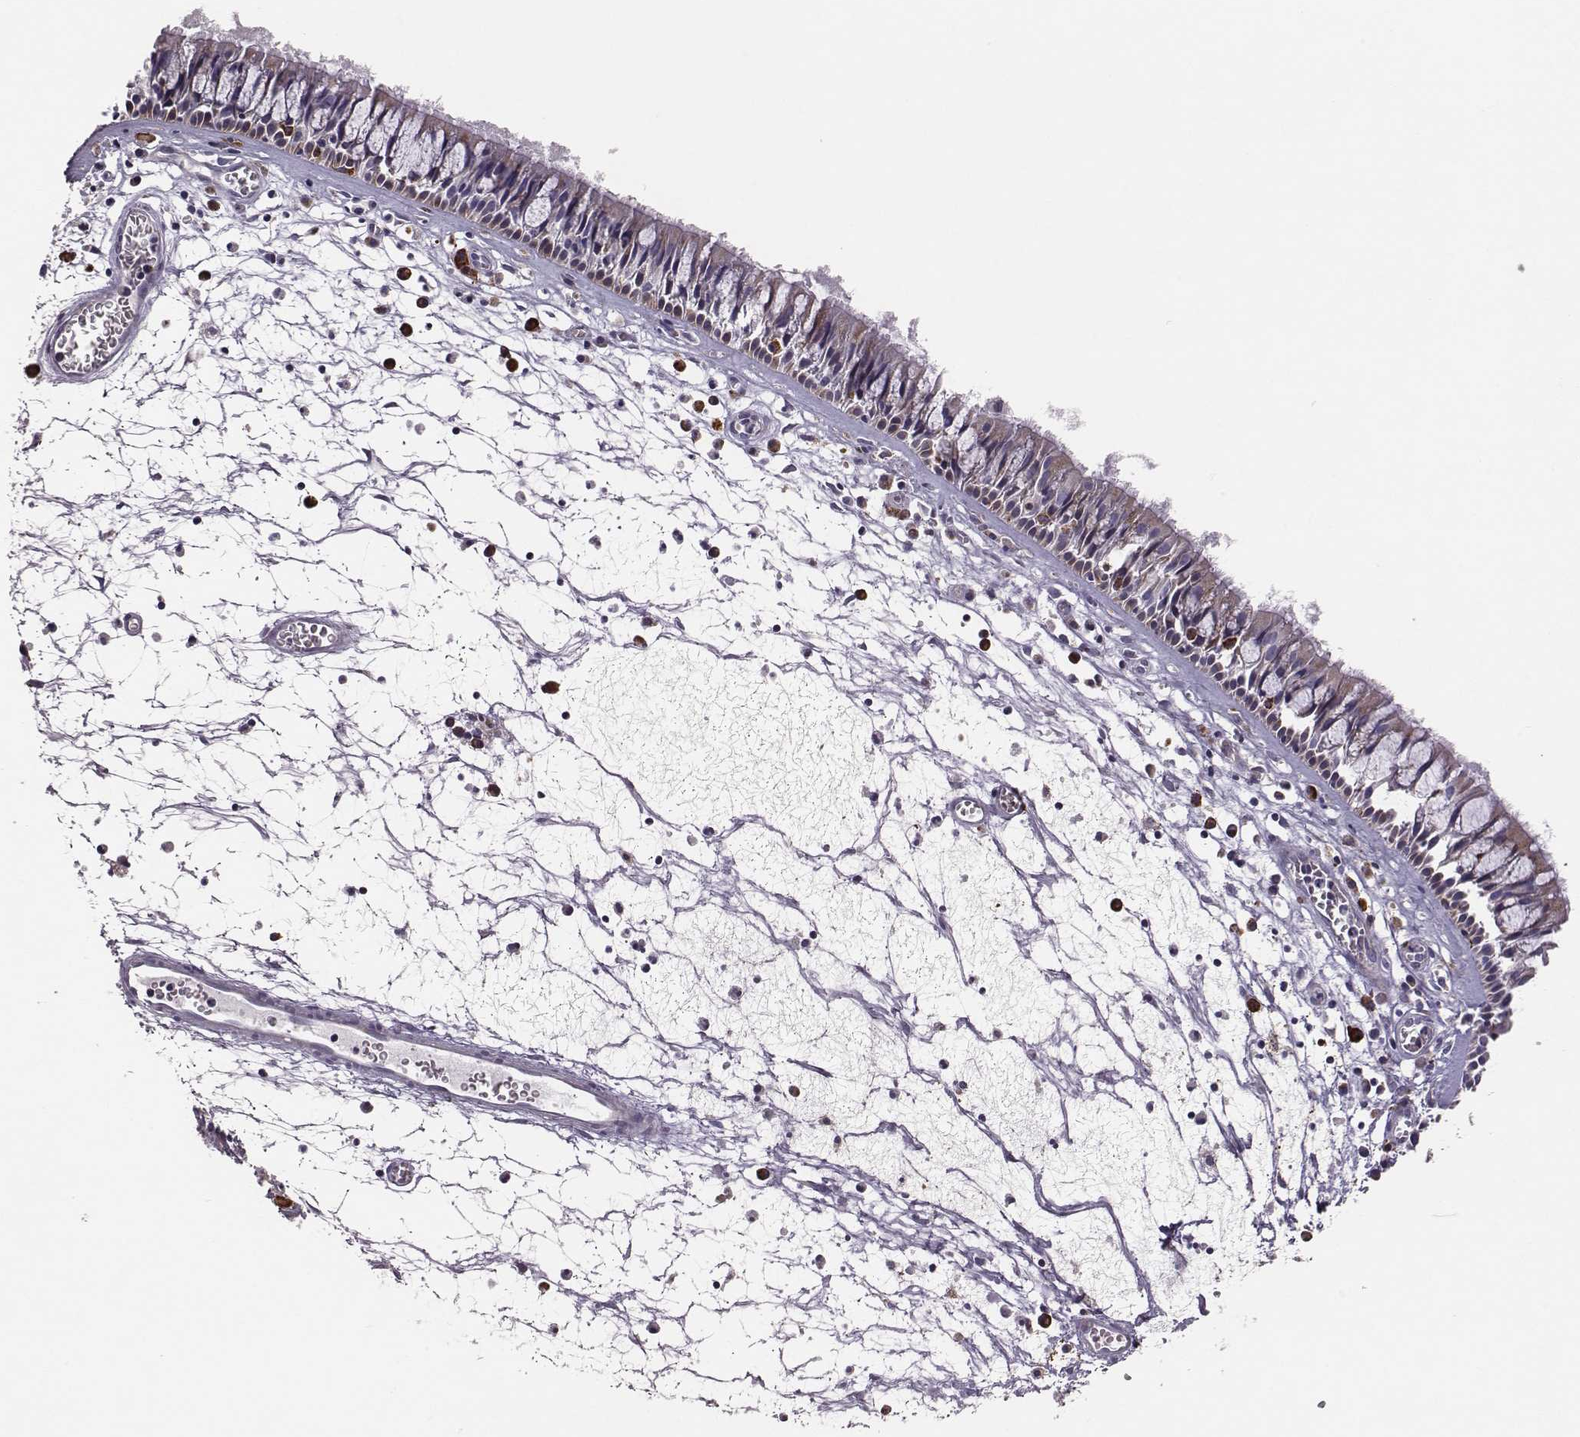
{"staining": {"intensity": "moderate", "quantity": "<25%", "location": "cytoplasmic/membranous"}, "tissue": "nasopharynx", "cell_type": "Respiratory epithelial cells", "image_type": "normal", "snomed": [{"axis": "morphology", "description": "Normal tissue, NOS"}, {"axis": "topography", "description": "Nasopharynx"}], "caption": "Protein staining displays moderate cytoplasmic/membranous expression in approximately <25% of respiratory epithelial cells in benign nasopharynx.", "gene": "SELENOI", "patient": {"sex": "male", "age": 61}}